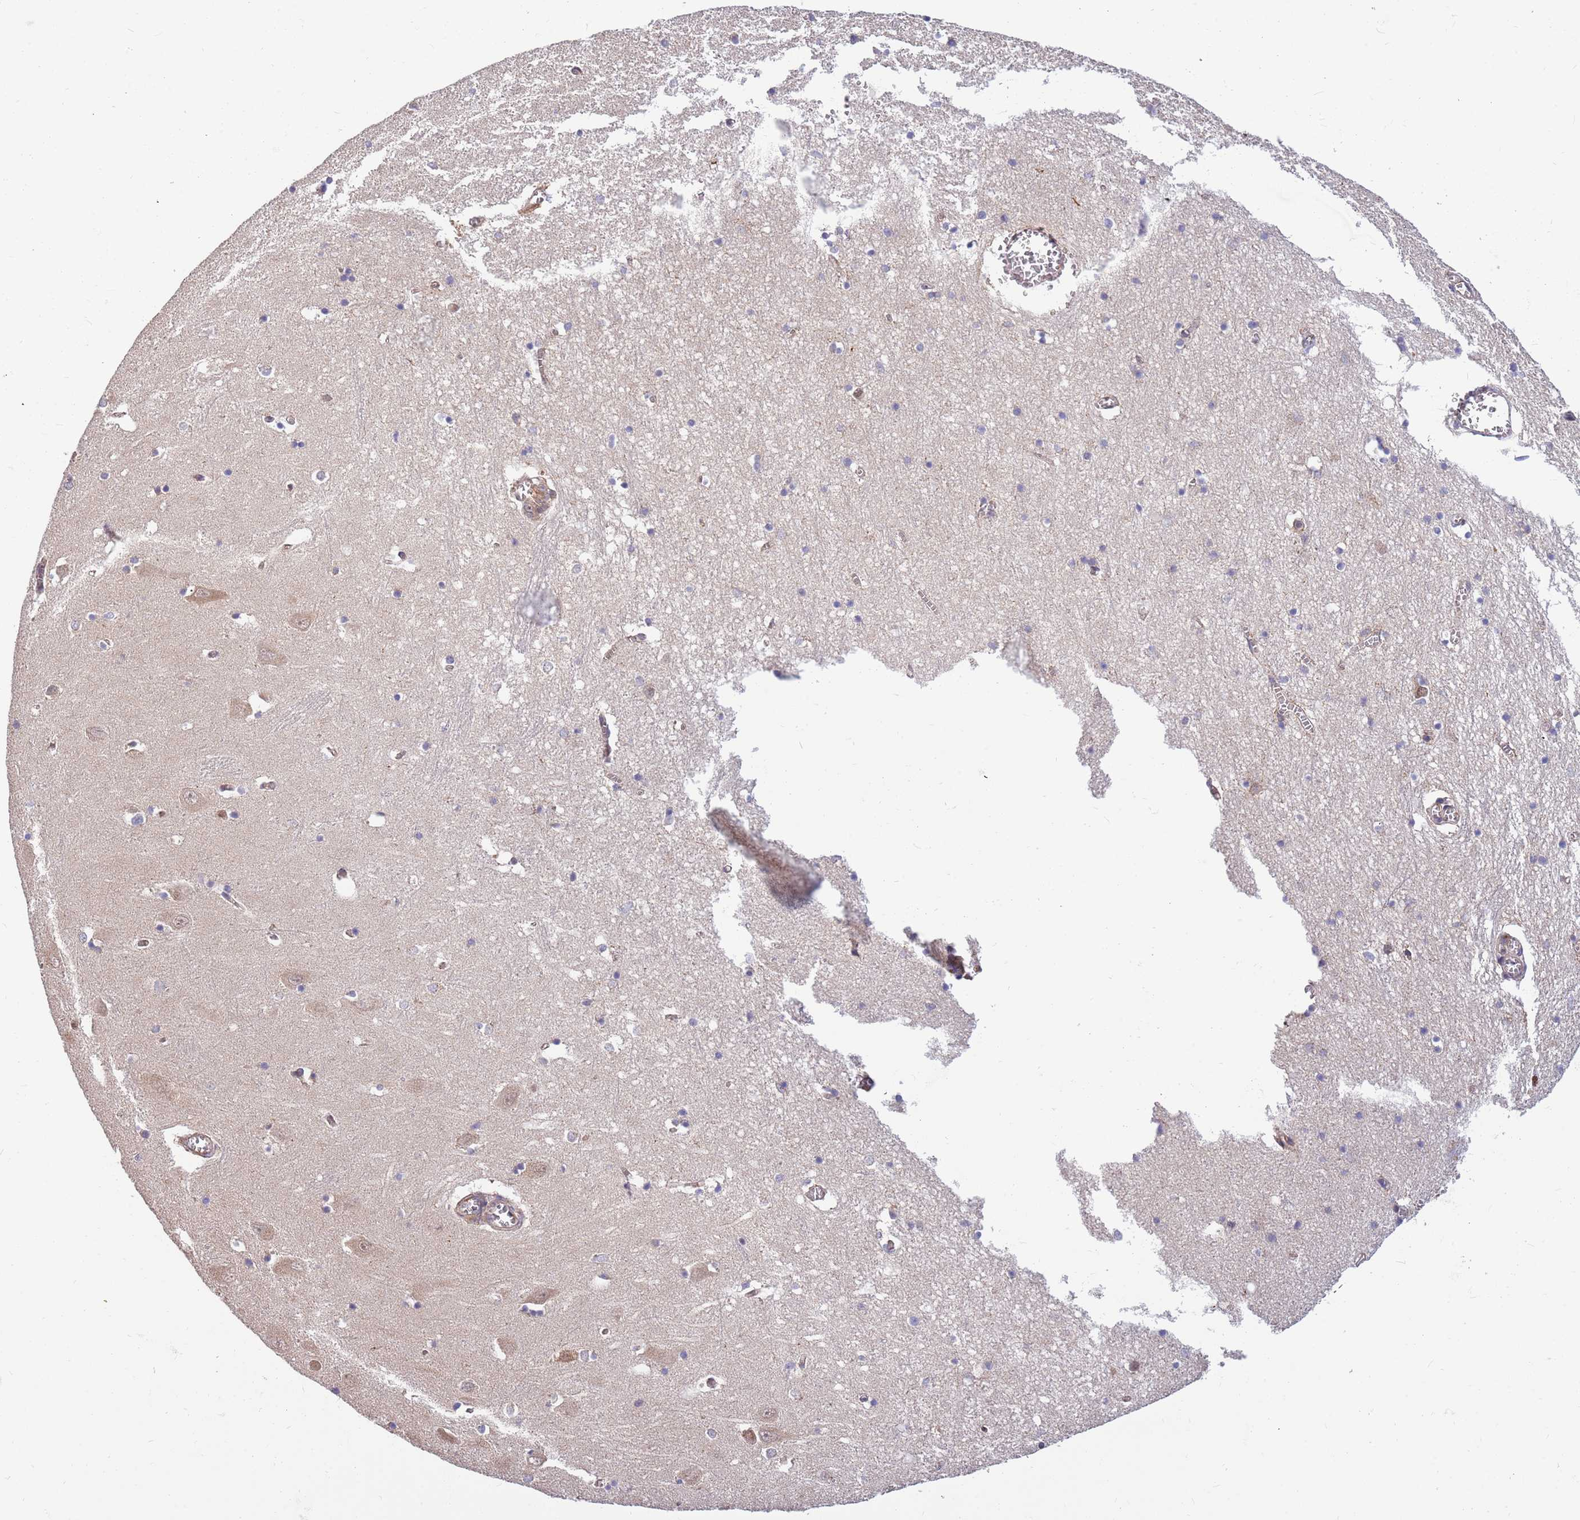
{"staining": {"intensity": "negative", "quantity": "none", "location": "none"}, "tissue": "hippocampus", "cell_type": "Glial cells", "image_type": "normal", "snomed": [{"axis": "morphology", "description": "Normal tissue, NOS"}, {"axis": "topography", "description": "Hippocampus"}], "caption": "Immunohistochemistry histopathology image of normal human hippocampus stained for a protein (brown), which demonstrates no expression in glial cells.", "gene": "HAUS3", "patient": {"sex": "male", "age": 70}}